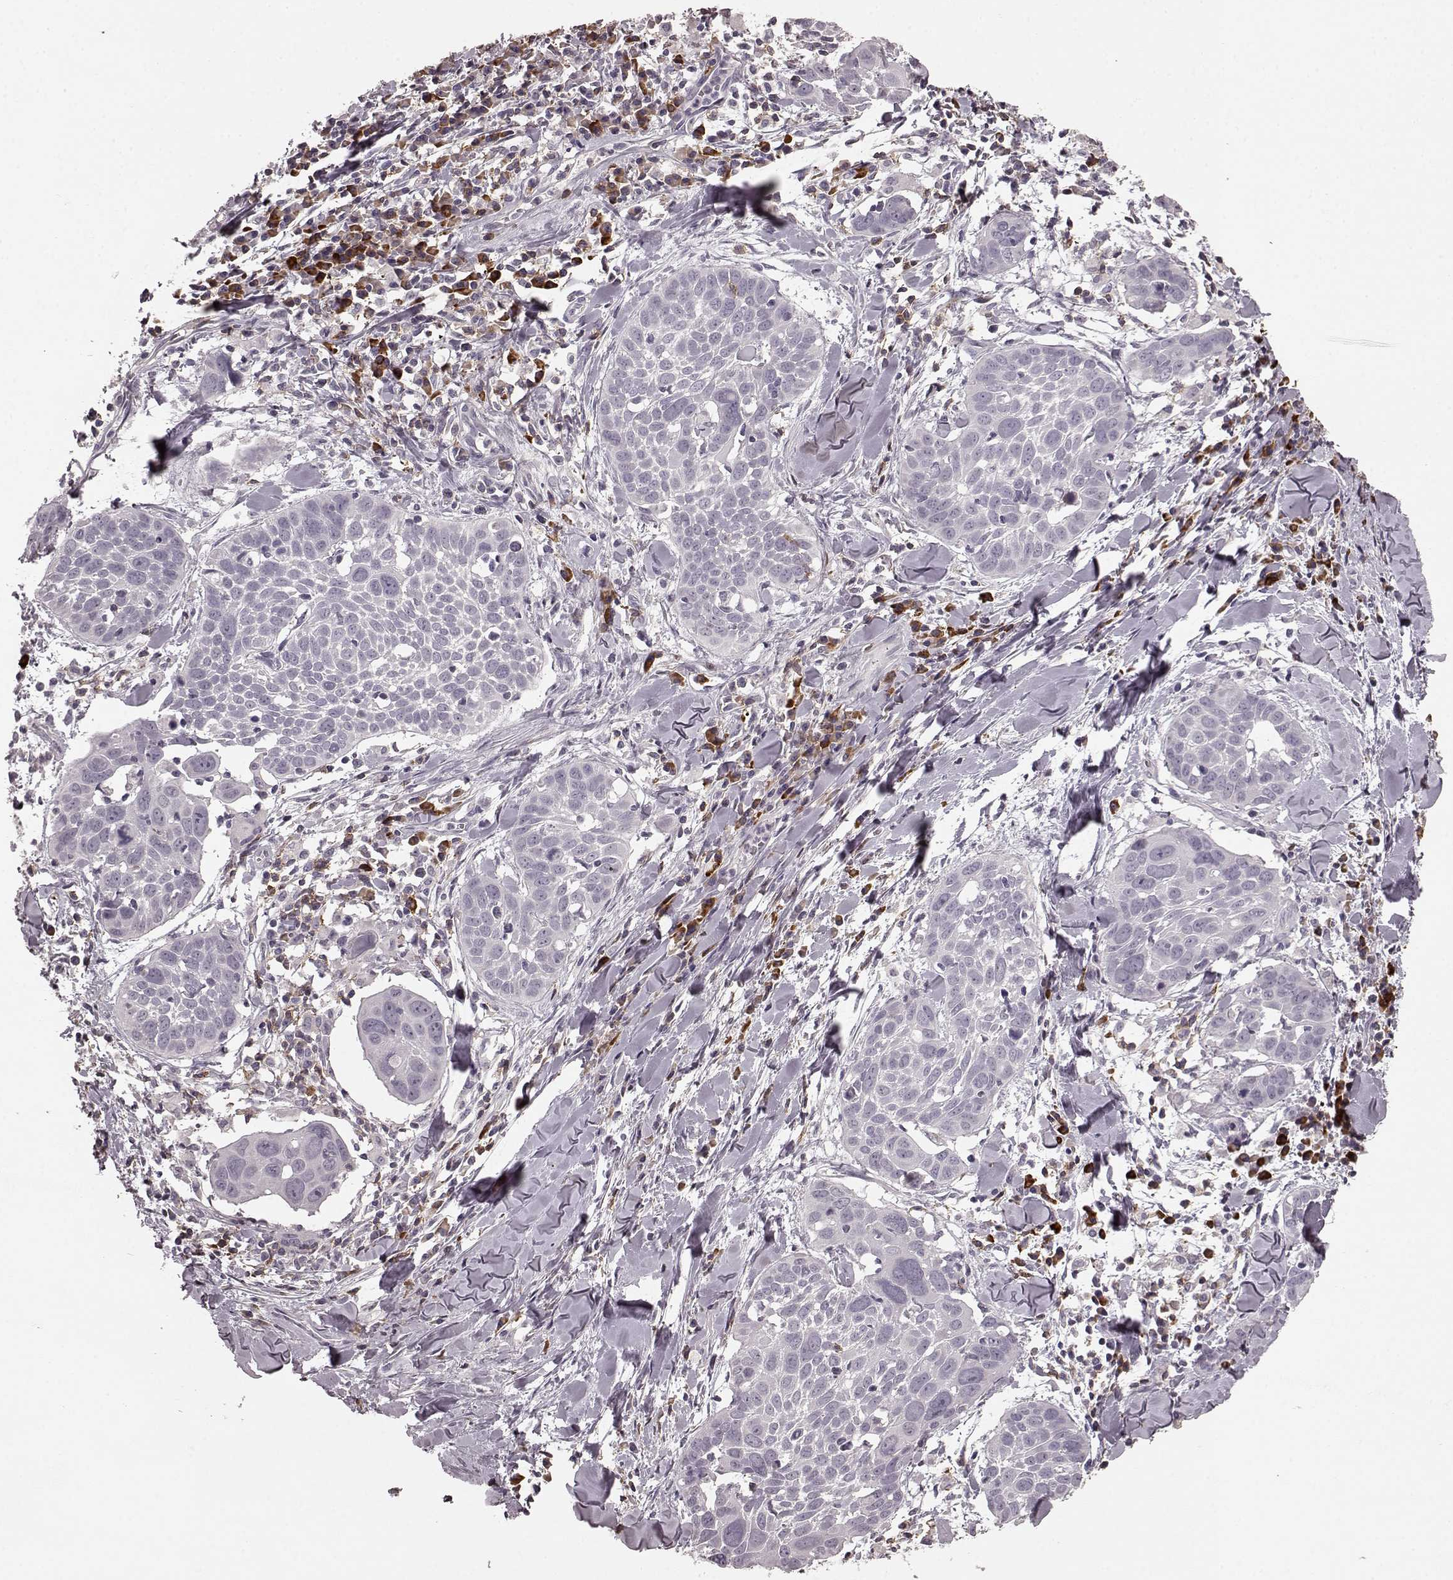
{"staining": {"intensity": "negative", "quantity": "none", "location": "none"}, "tissue": "lung cancer", "cell_type": "Tumor cells", "image_type": "cancer", "snomed": [{"axis": "morphology", "description": "Squamous cell carcinoma, NOS"}, {"axis": "topography", "description": "Lung"}], "caption": "Lung squamous cell carcinoma stained for a protein using immunohistochemistry (IHC) displays no positivity tumor cells.", "gene": "CD28", "patient": {"sex": "male", "age": 57}}